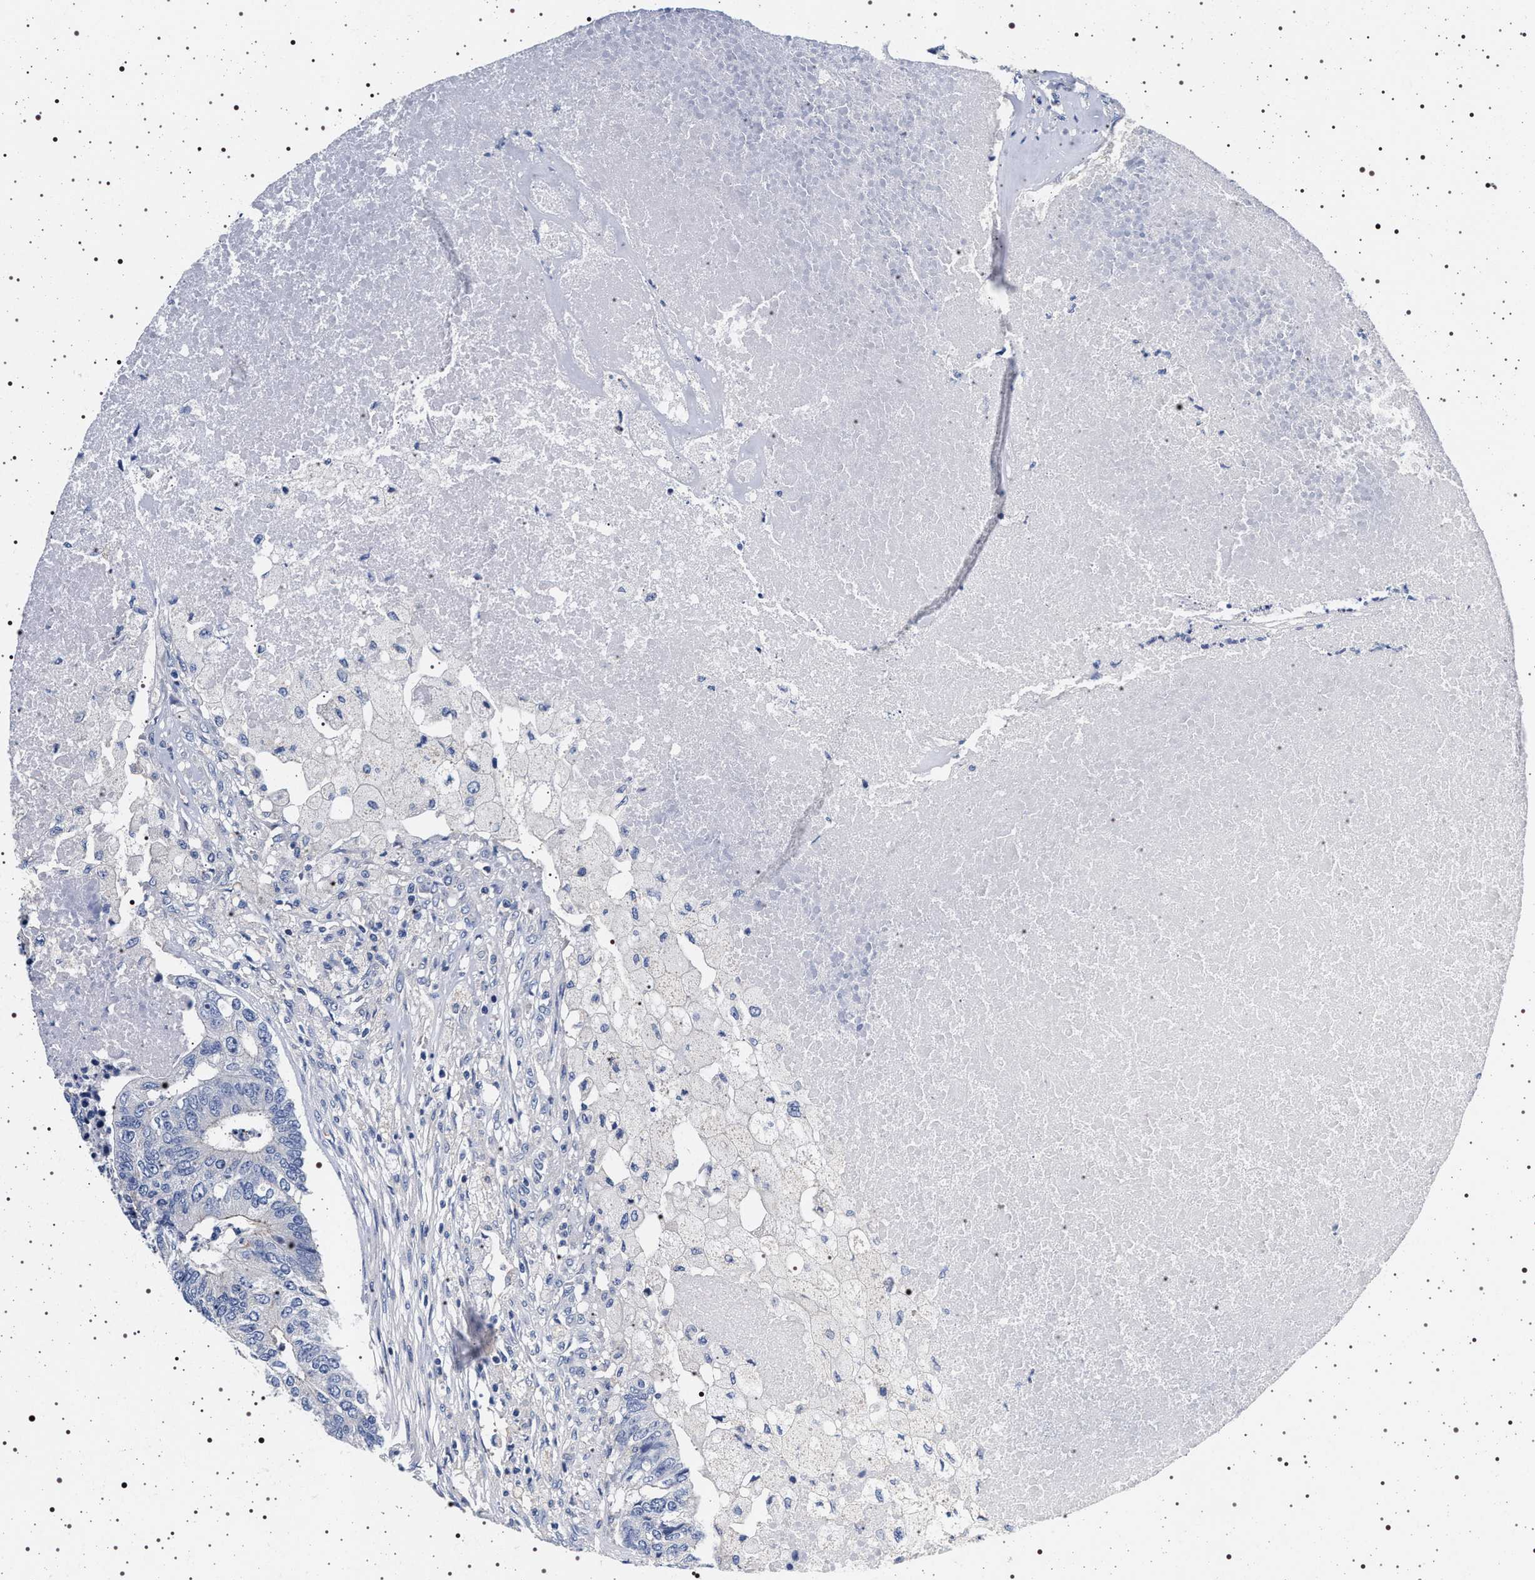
{"staining": {"intensity": "negative", "quantity": "none", "location": "none"}, "tissue": "colorectal cancer", "cell_type": "Tumor cells", "image_type": "cancer", "snomed": [{"axis": "morphology", "description": "Adenocarcinoma, NOS"}, {"axis": "topography", "description": "Colon"}], "caption": "An immunohistochemistry image of adenocarcinoma (colorectal) is shown. There is no staining in tumor cells of adenocarcinoma (colorectal). (DAB immunohistochemistry, high magnification).", "gene": "HSD17B1", "patient": {"sex": "female", "age": 67}}